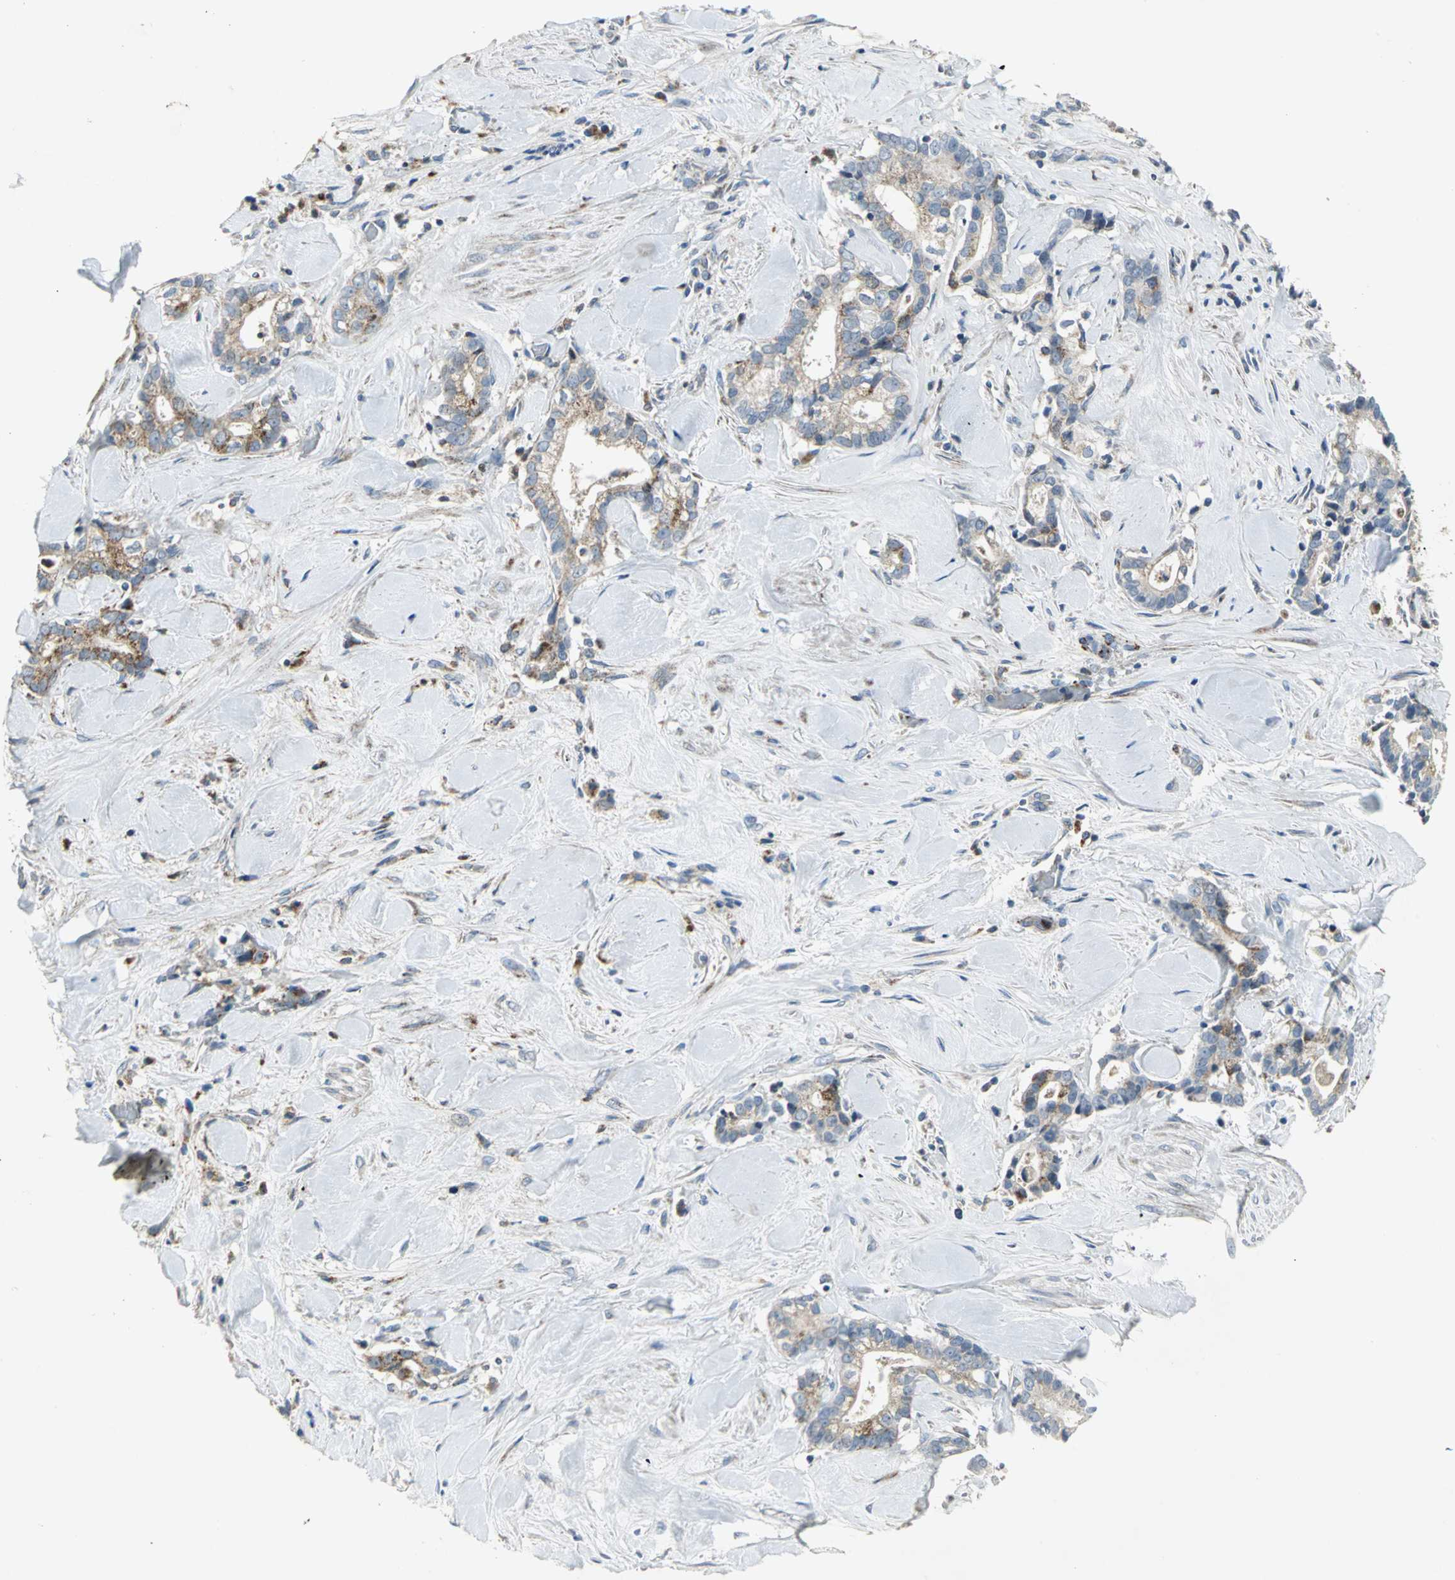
{"staining": {"intensity": "moderate", "quantity": ">75%", "location": "cytoplasmic/membranous"}, "tissue": "liver cancer", "cell_type": "Tumor cells", "image_type": "cancer", "snomed": [{"axis": "morphology", "description": "Cholangiocarcinoma"}, {"axis": "topography", "description": "Liver"}], "caption": "About >75% of tumor cells in human liver cancer (cholangiocarcinoma) reveal moderate cytoplasmic/membranous protein expression as visualized by brown immunohistochemical staining.", "gene": "SPPL2B", "patient": {"sex": "male", "age": 57}}